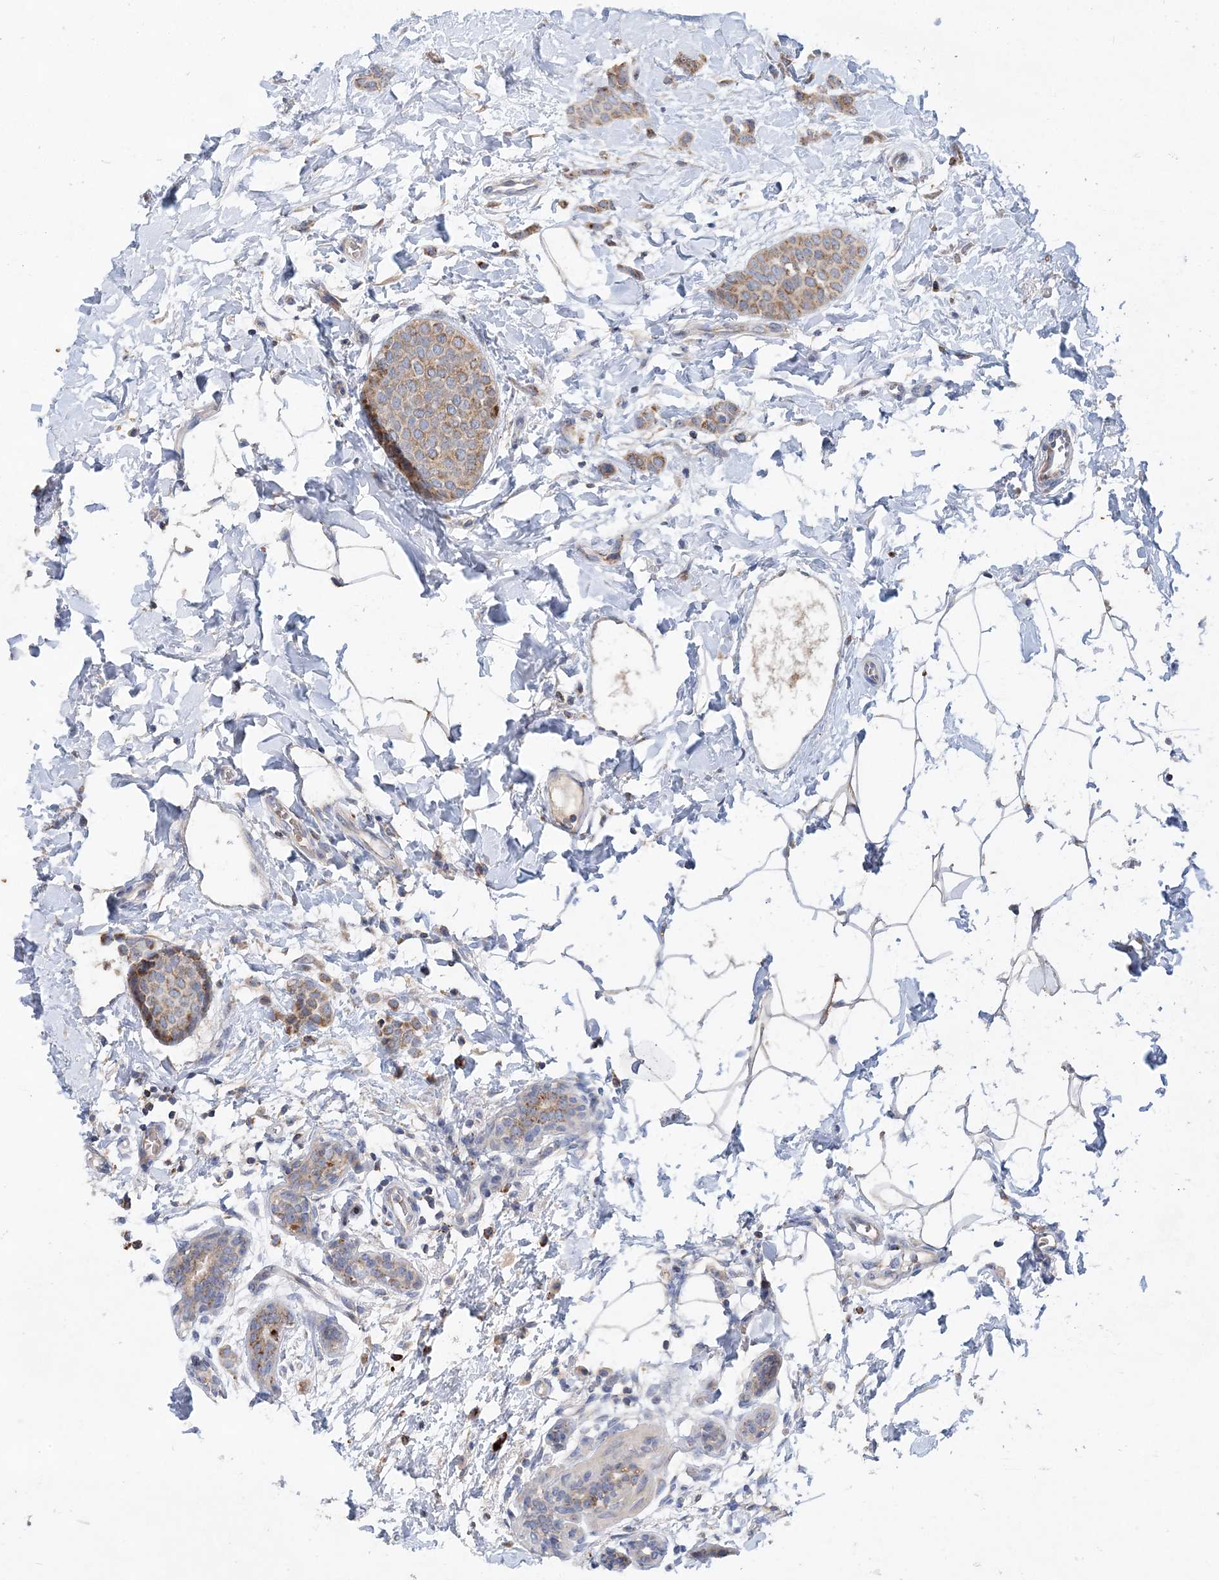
{"staining": {"intensity": "weak", "quantity": "25%-75%", "location": "cytoplasmic/membranous"}, "tissue": "breast cancer", "cell_type": "Tumor cells", "image_type": "cancer", "snomed": [{"axis": "morphology", "description": "Lobular carcinoma, in situ"}, {"axis": "morphology", "description": "Lobular carcinoma"}, {"axis": "topography", "description": "Breast"}], "caption": "Tumor cells exhibit low levels of weak cytoplasmic/membranous expression in approximately 25%-75% of cells in lobular carcinoma (breast).", "gene": "TRAPPC13", "patient": {"sex": "female", "age": 41}}